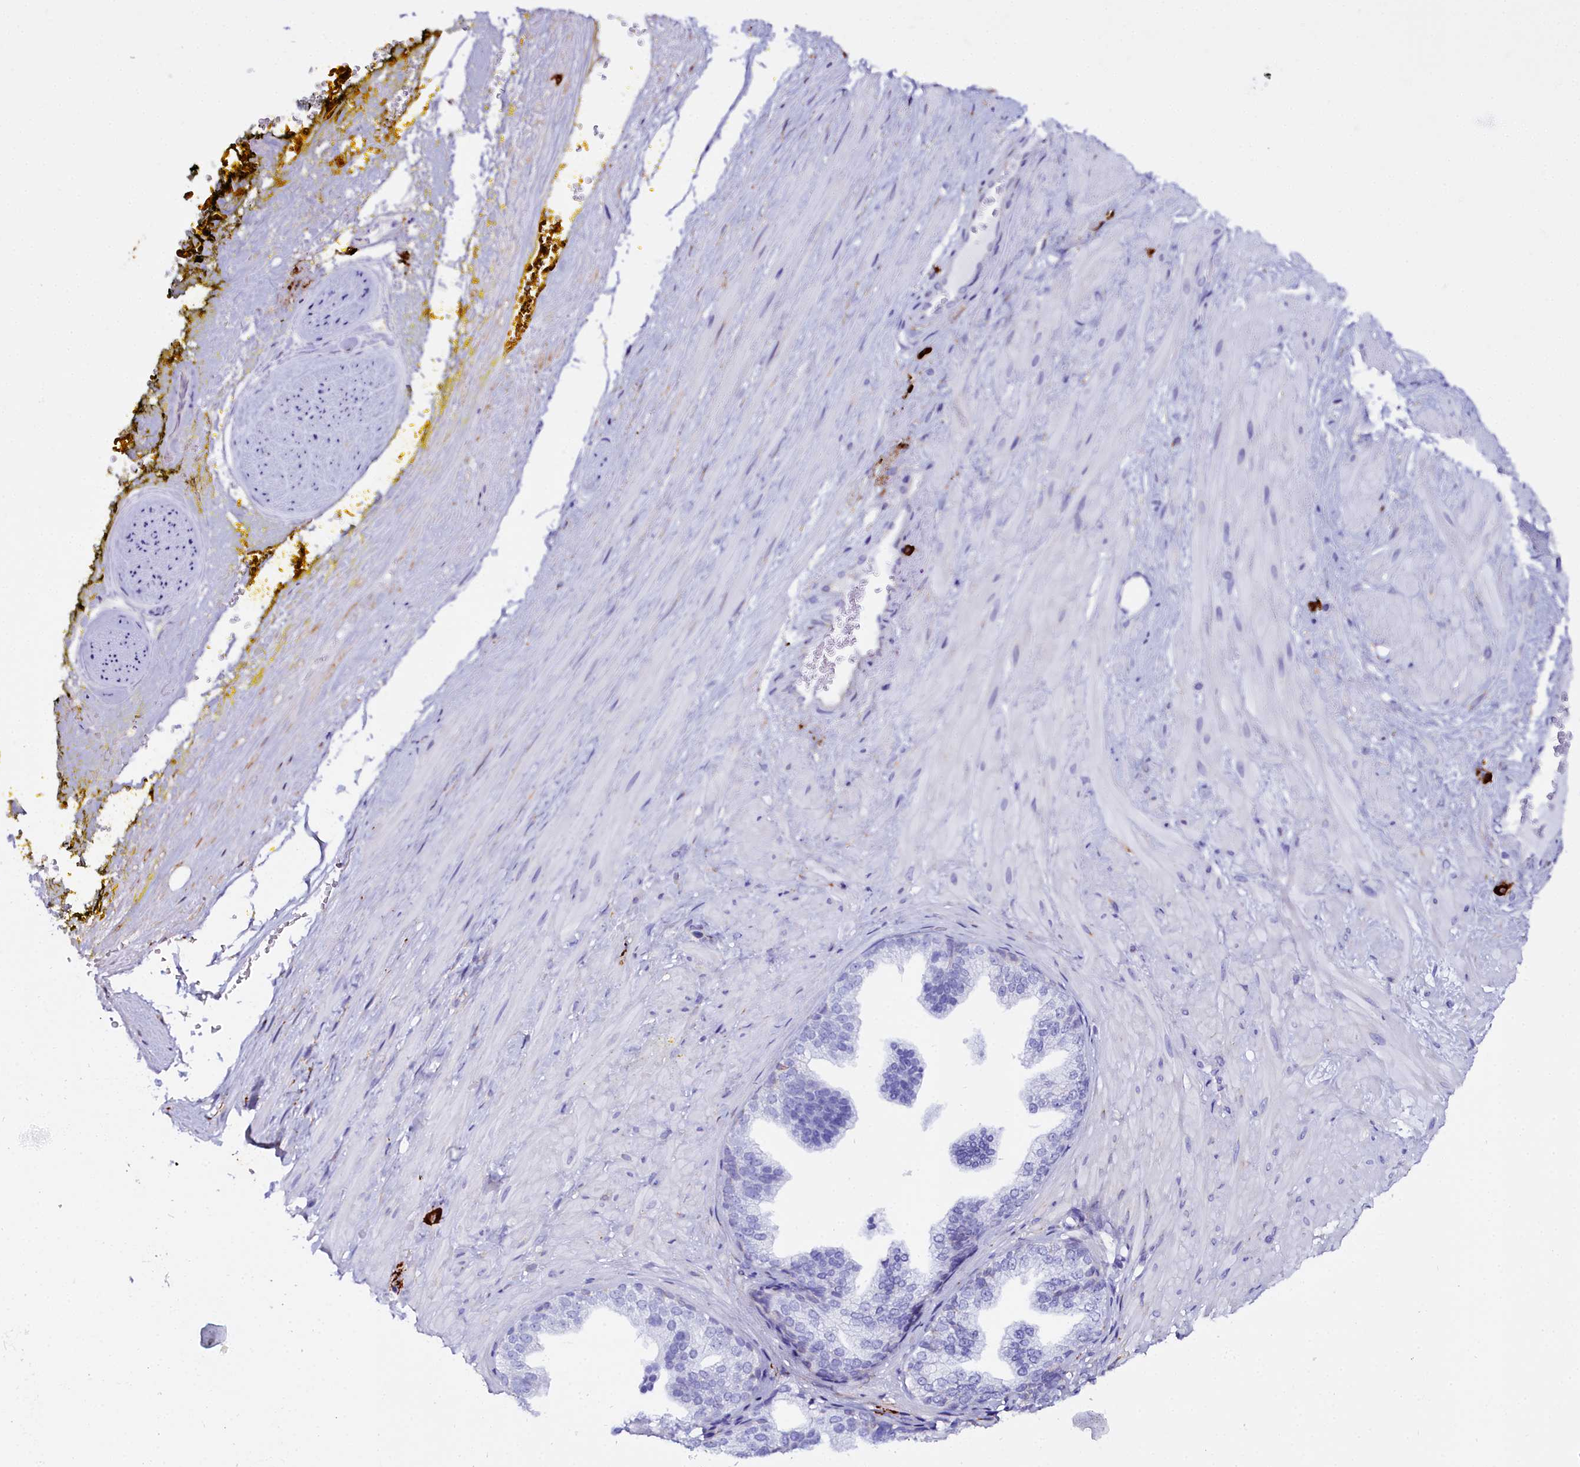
{"staining": {"intensity": "negative", "quantity": "none", "location": "none"}, "tissue": "adipose tissue", "cell_type": "Adipocytes", "image_type": "normal", "snomed": [{"axis": "morphology", "description": "Normal tissue, NOS"}, {"axis": "morphology", "description": "Adenocarcinoma, Low grade"}, {"axis": "topography", "description": "Prostate"}, {"axis": "topography", "description": "Peripheral nerve tissue"}], "caption": "A photomicrograph of human adipose tissue is negative for staining in adipocytes. (Stains: DAB IHC with hematoxylin counter stain, Microscopy: brightfield microscopy at high magnification).", "gene": "TXNDC5", "patient": {"sex": "male", "age": 63}}